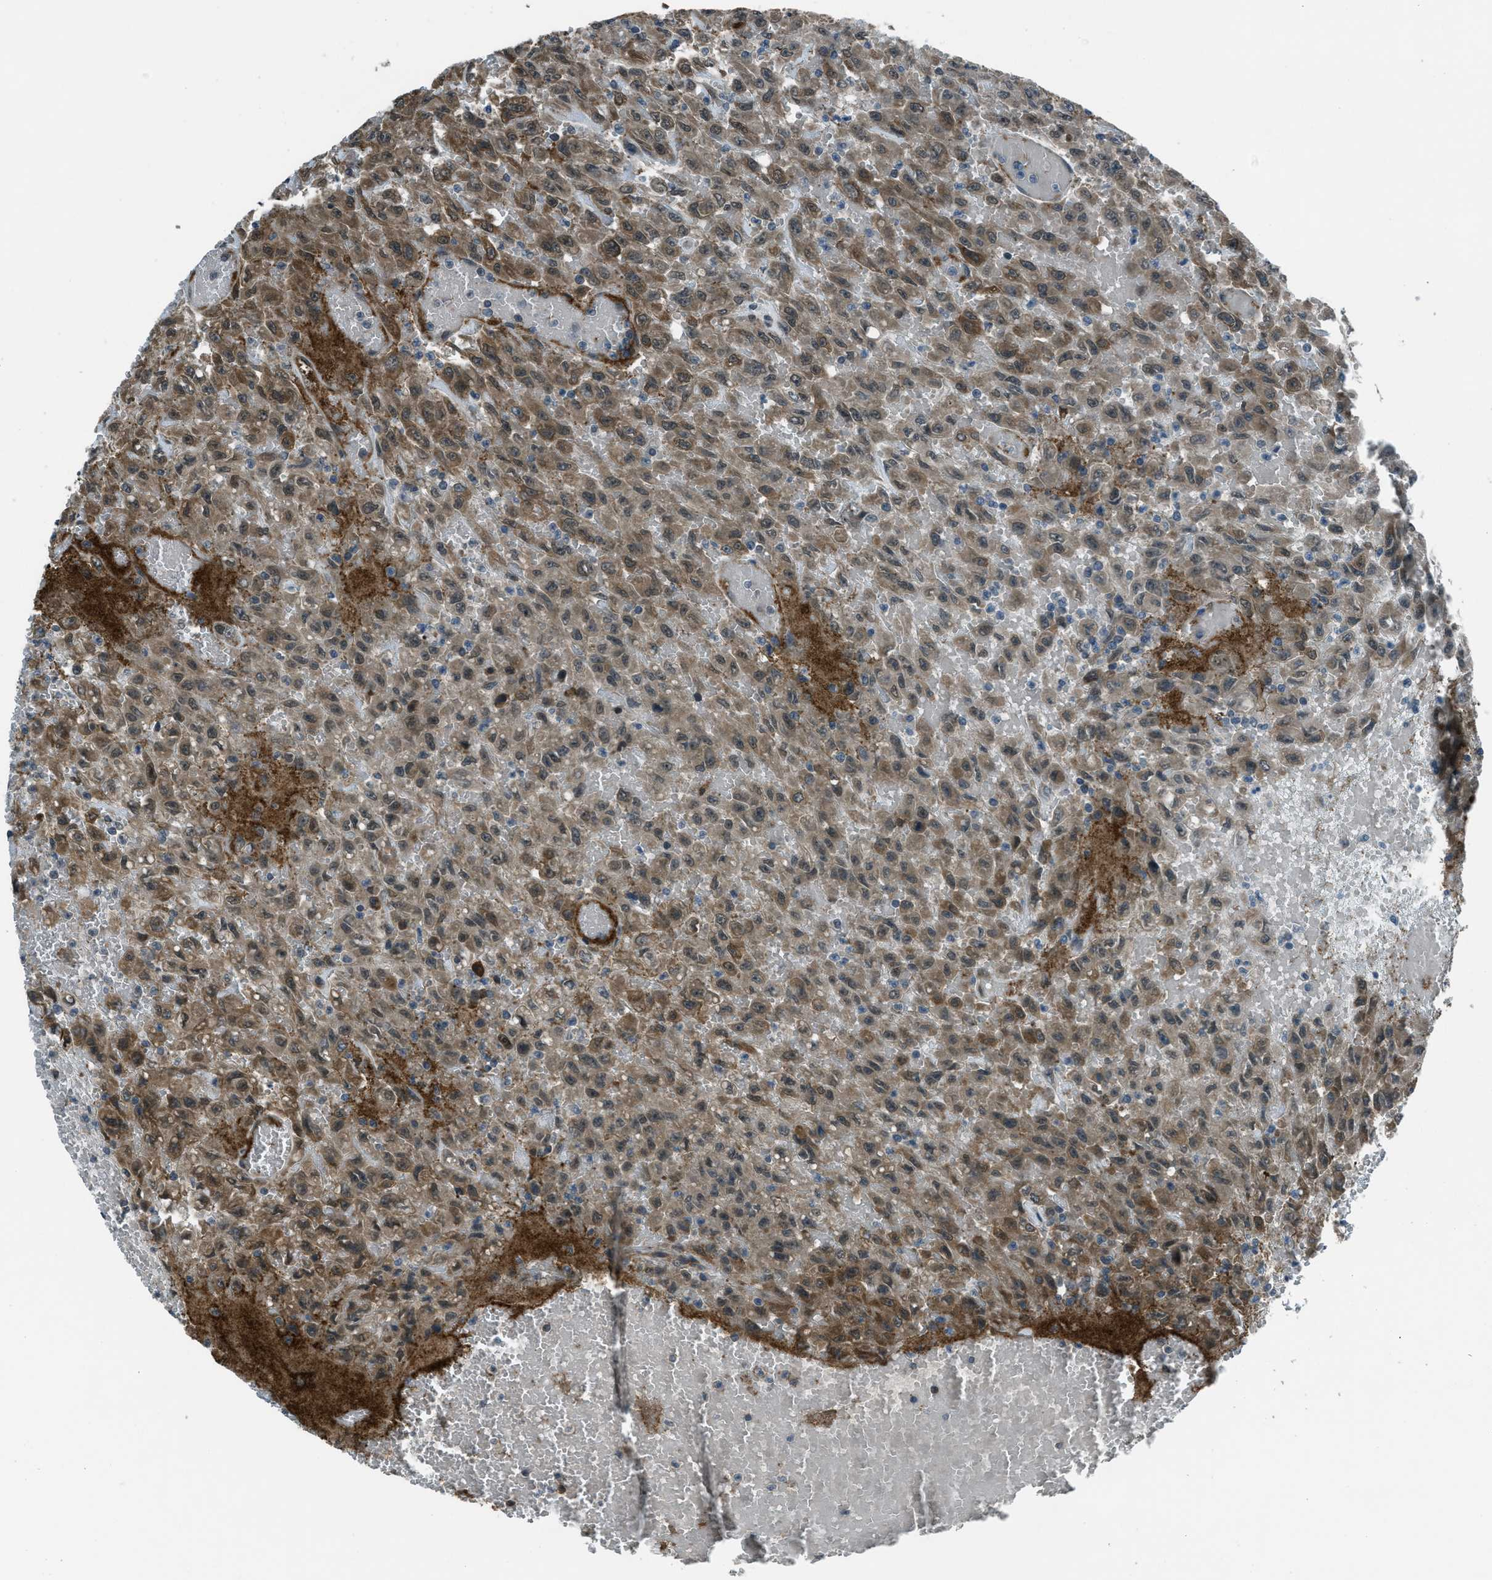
{"staining": {"intensity": "moderate", "quantity": ">75%", "location": "cytoplasmic/membranous"}, "tissue": "urothelial cancer", "cell_type": "Tumor cells", "image_type": "cancer", "snomed": [{"axis": "morphology", "description": "Urothelial carcinoma, High grade"}, {"axis": "topography", "description": "Urinary bladder"}], "caption": "DAB (3,3'-diaminobenzidine) immunohistochemical staining of human urothelial cancer demonstrates moderate cytoplasmic/membranous protein positivity in about >75% of tumor cells. The staining was performed using DAB, with brown indicating positive protein expression. Nuclei are stained blue with hematoxylin.", "gene": "ASAP2", "patient": {"sex": "male", "age": 46}}